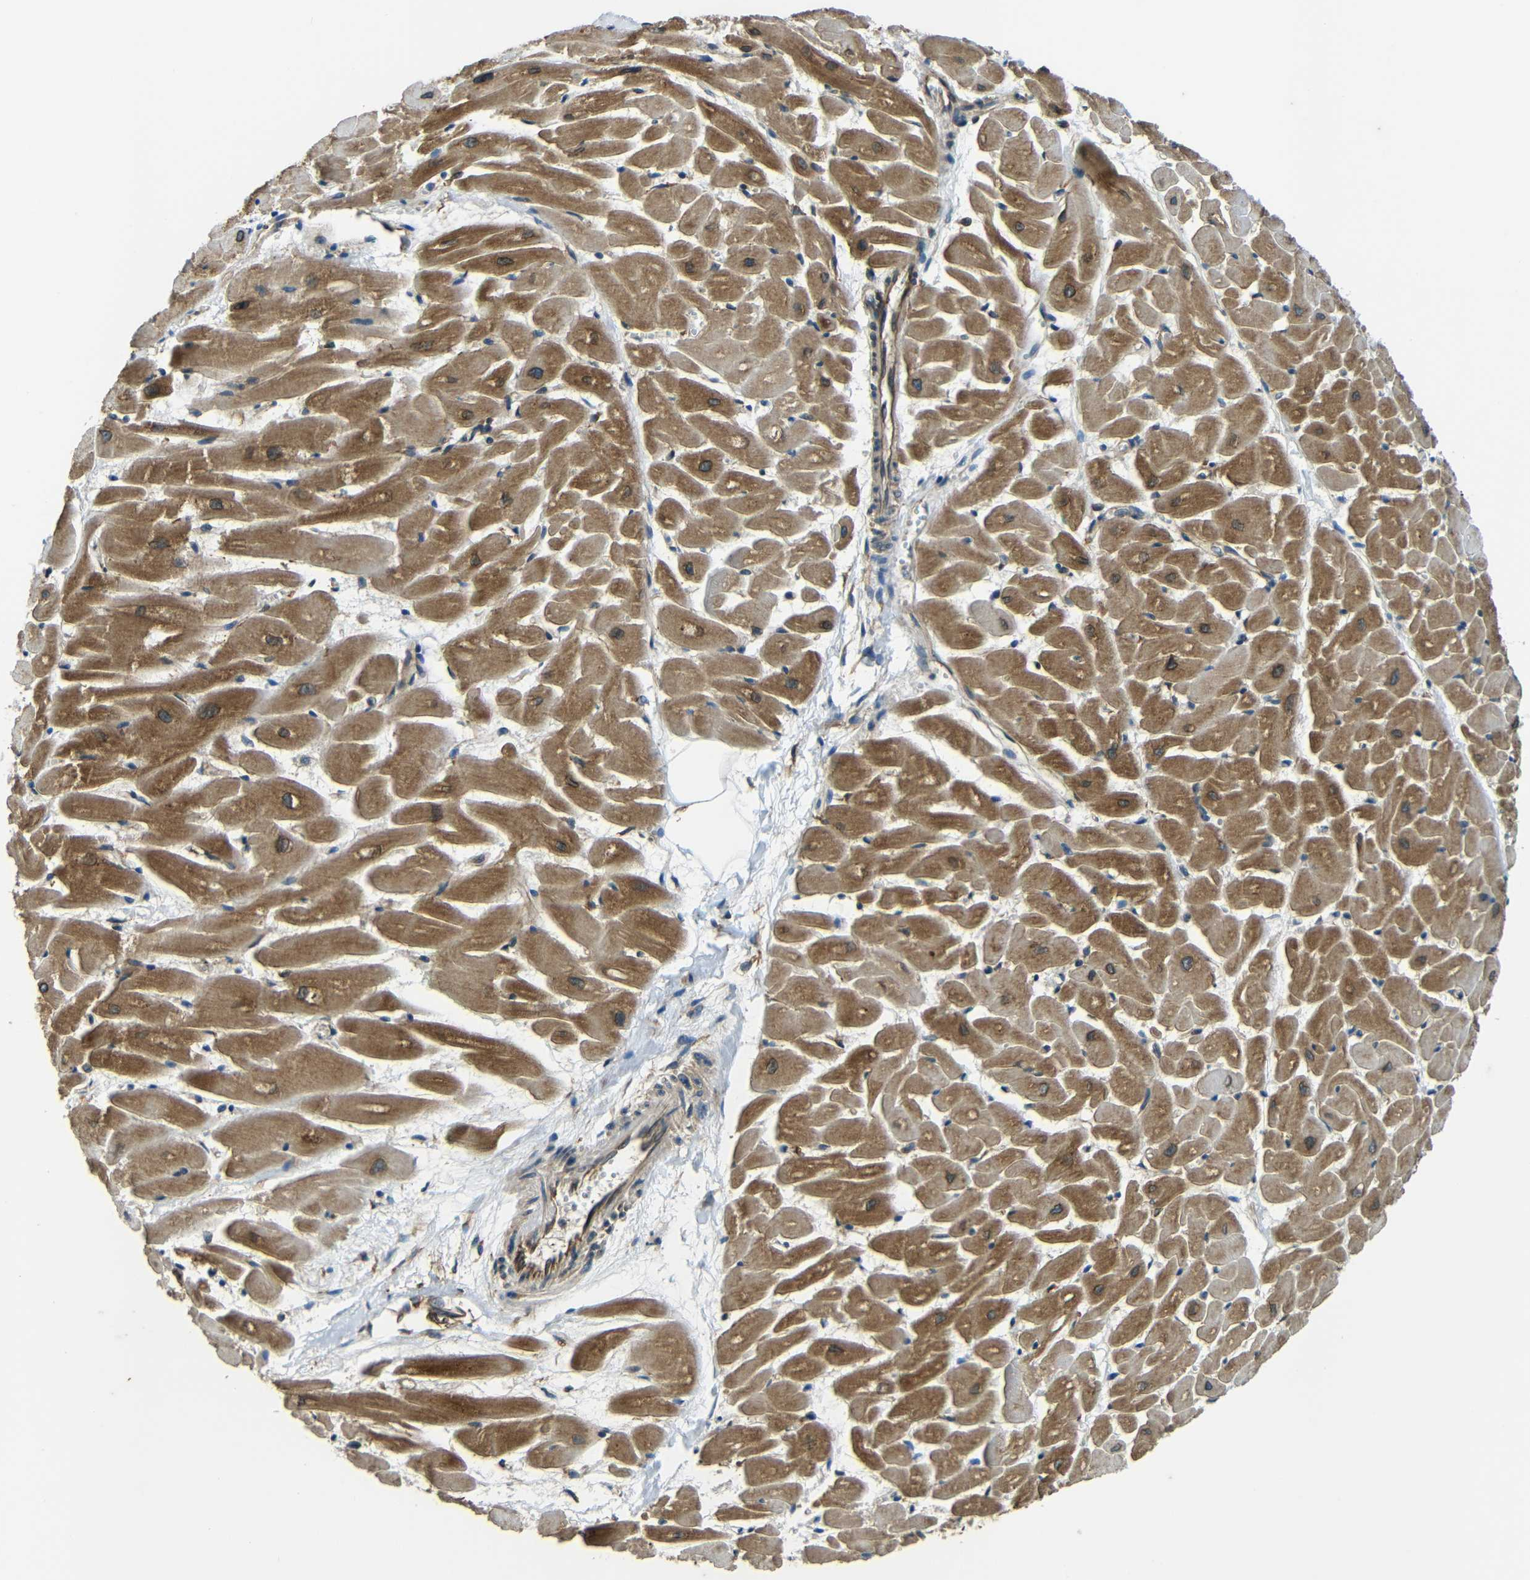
{"staining": {"intensity": "moderate", "quantity": ">75%", "location": "cytoplasmic/membranous"}, "tissue": "heart muscle", "cell_type": "Cardiomyocytes", "image_type": "normal", "snomed": [{"axis": "morphology", "description": "Normal tissue, NOS"}, {"axis": "topography", "description": "Heart"}], "caption": "A brown stain shows moderate cytoplasmic/membranous positivity of a protein in cardiomyocytes of benign human heart muscle. The protein is stained brown, and the nuclei are stained in blue (DAB (3,3'-diaminobenzidine) IHC with brightfield microscopy, high magnification).", "gene": "VAPB", "patient": {"sex": "female", "age": 19}}